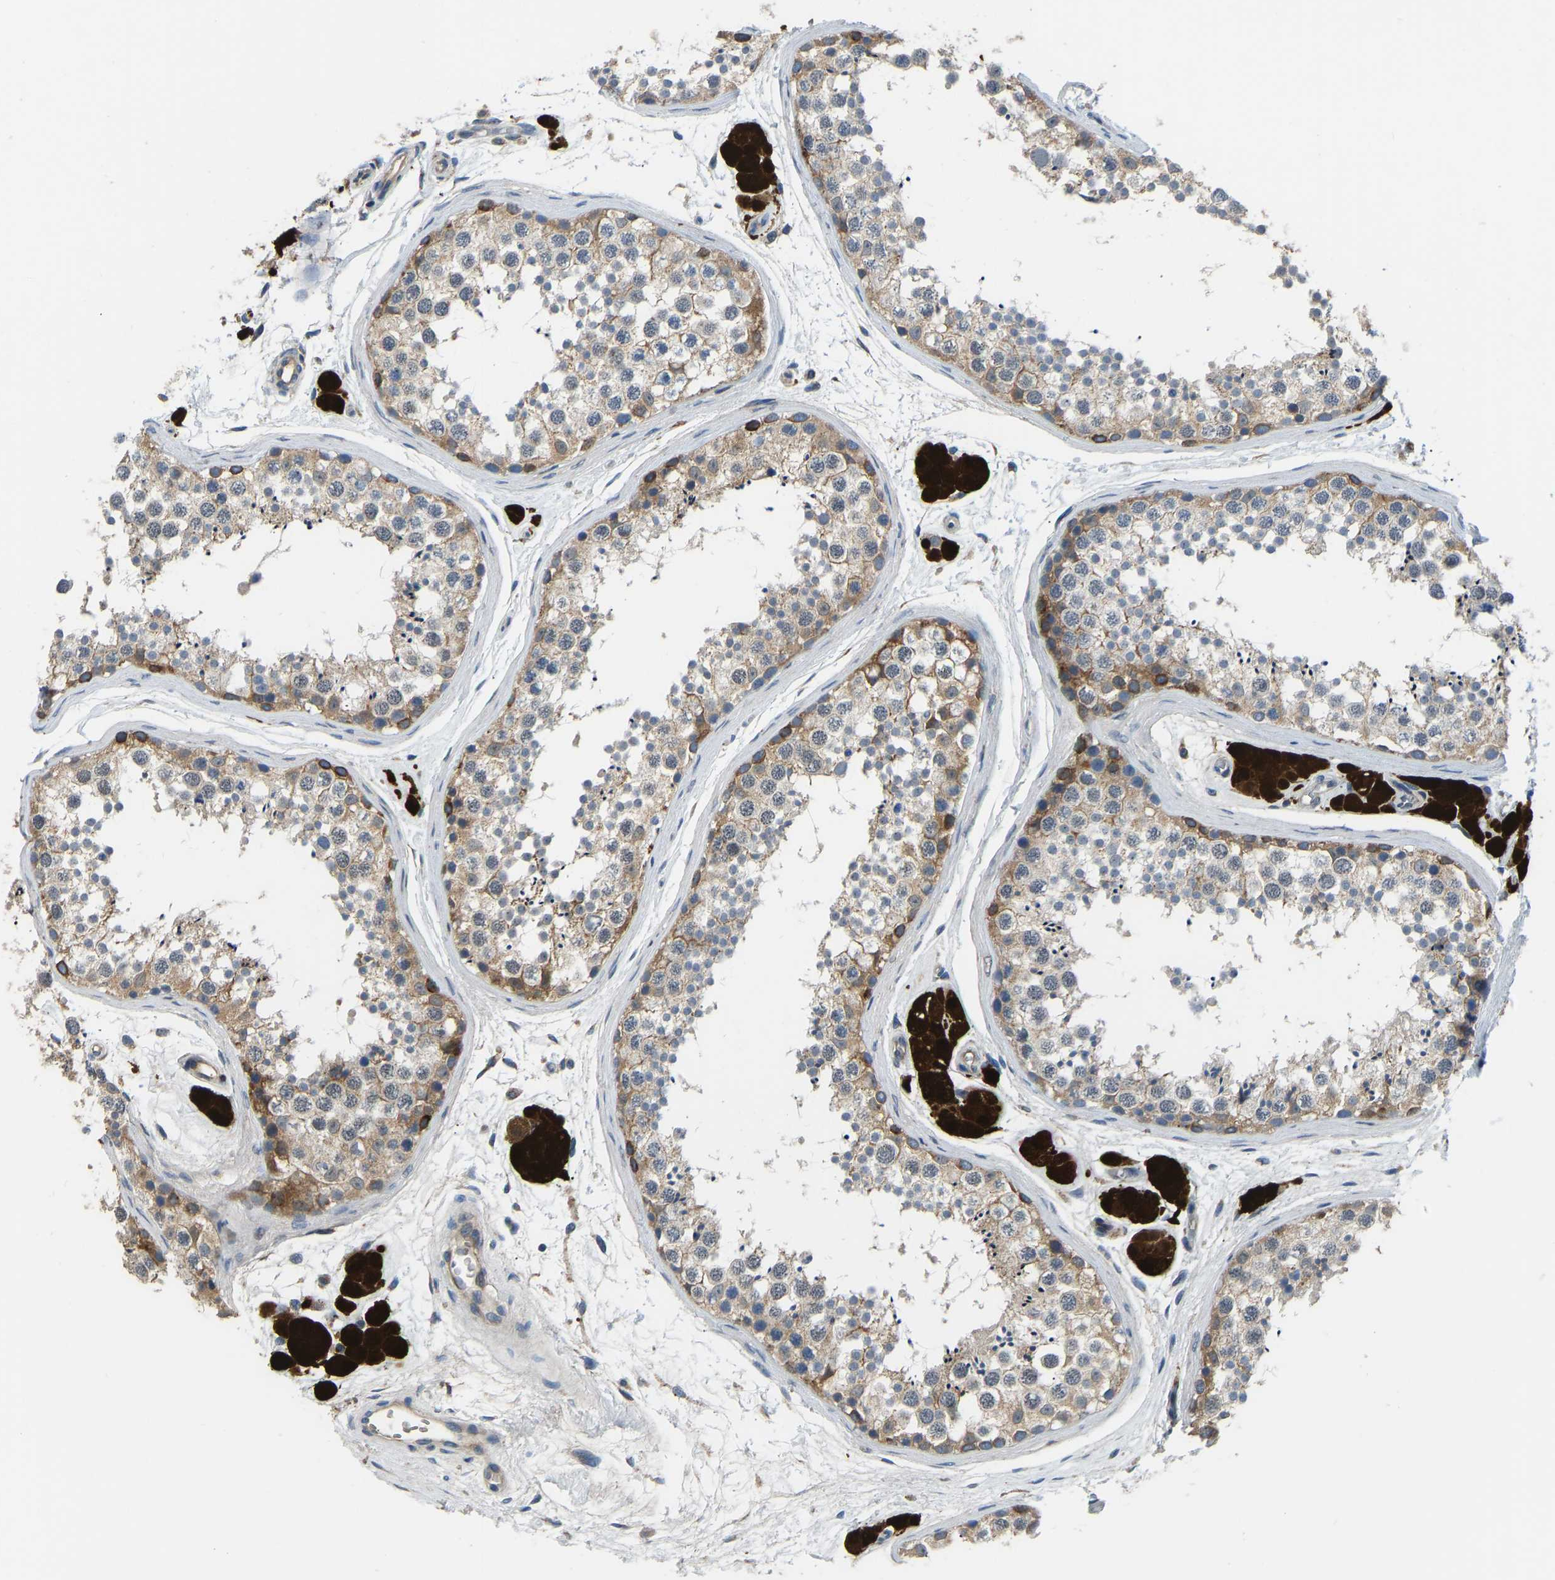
{"staining": {"intensity": "moderate", "quantity": ">75%", "location": "cytoplasmic/membranous"}, "tissue": "testis", "cell_type": "Cells in seminiferous ducts", "image_type": "normal", "snomed": [{"axis": "morphology", "description": "Normal tissue, NOS"}, {"axis": "topography", "description": "Testis"}], "caption": "Protein staining shows moderate cytoplasmic/membranous expression in about >75% of cells in seminiferous ducts in unremarkable testis.", "gene": "RBP1", "patient": {"sex": "male", "age": 56}}